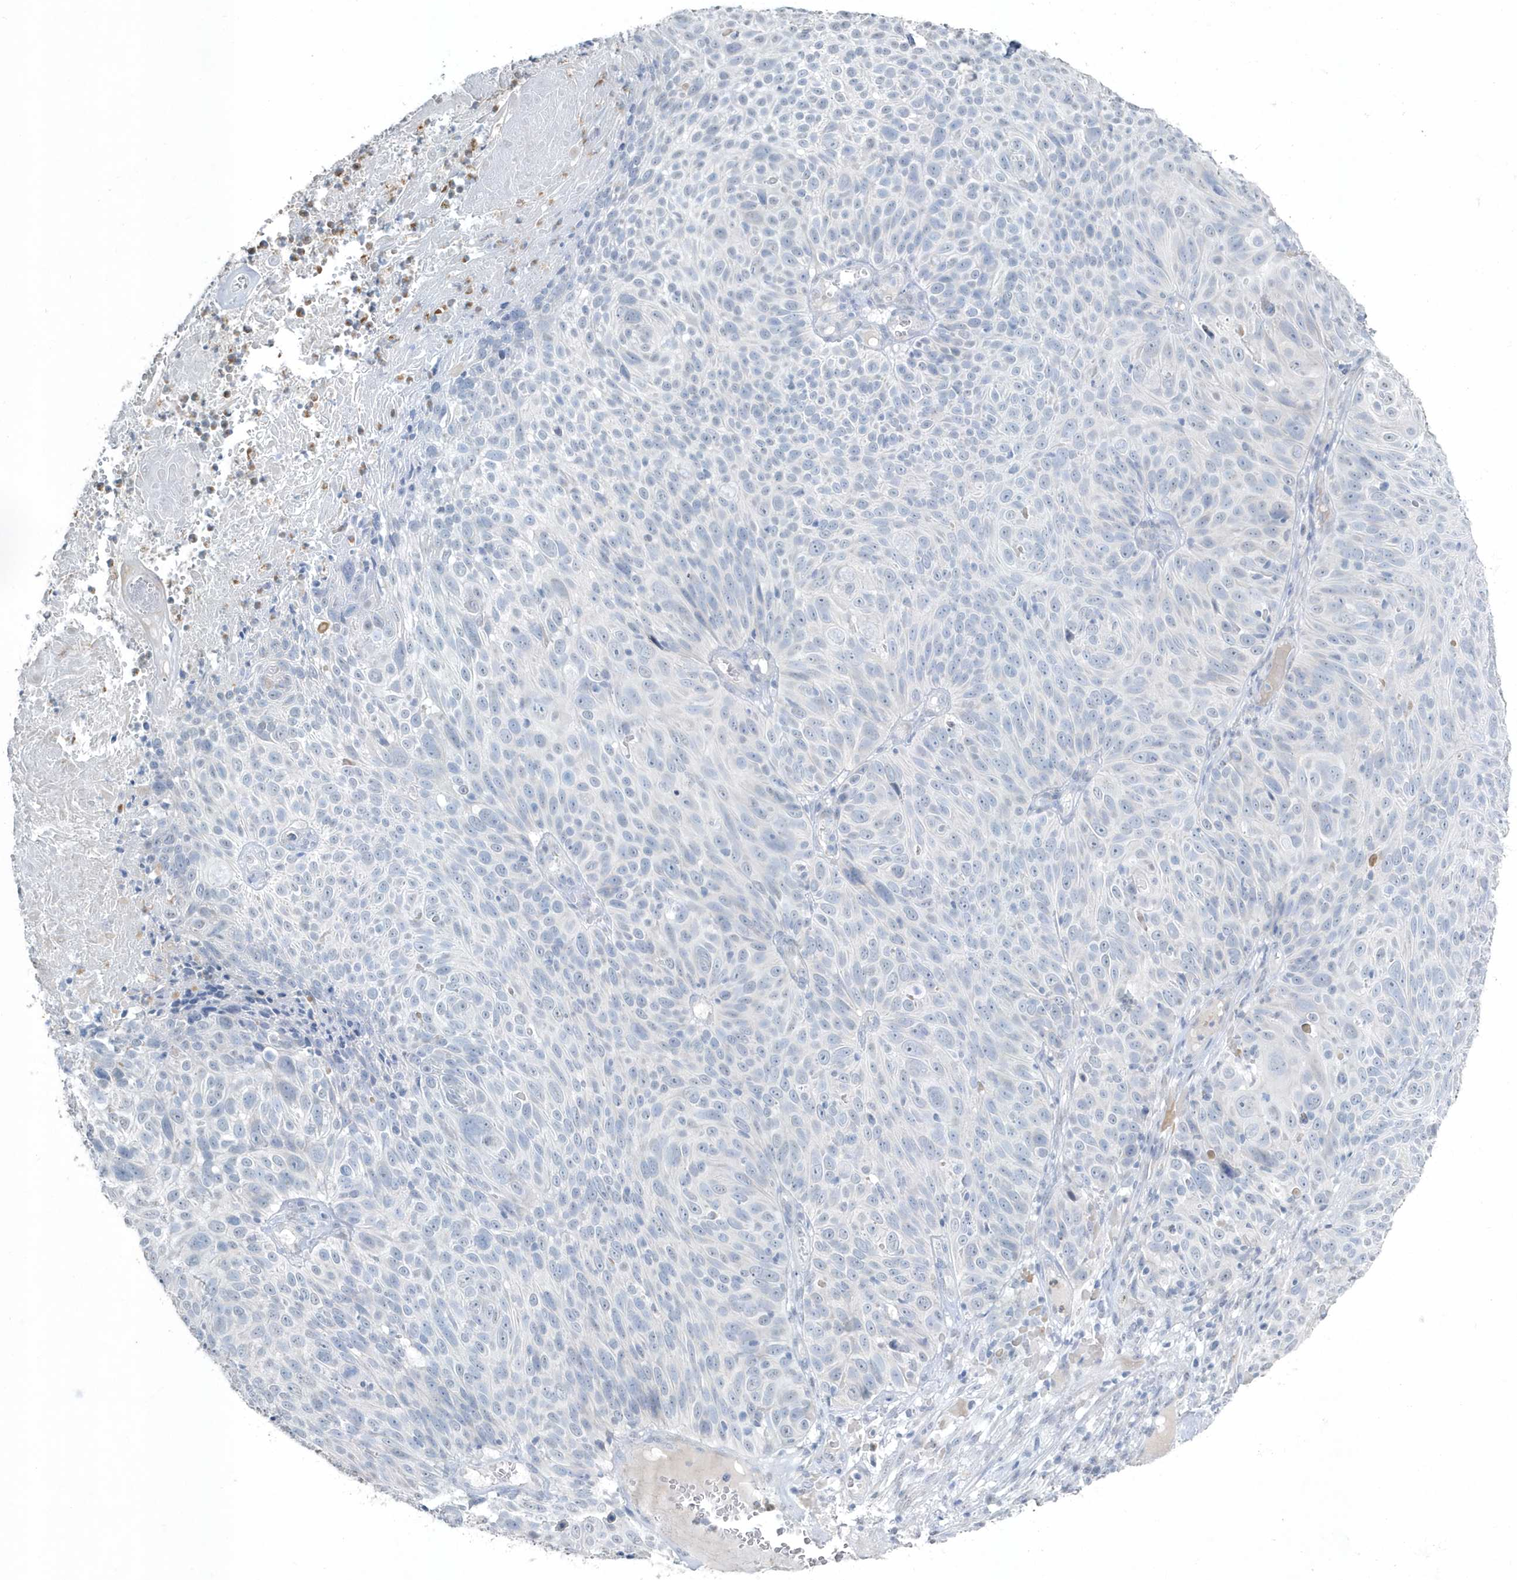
{"staining": {"intensity": "negative", "quantity": "none", "location": "none"}, "tissue": "cervical cancer", "cell_type": "Tumor cells", "image_type": "cancer", "snomed": [{"axis": "morphology", "description": "Squamous cell carcinoma, NOS"}, {"axis": "topography", "description": "Cervix"}], "caption": "Photomicrograph shows no significant protein positivity in tumor cells of squamous cell carcinoma (cervical).", "gene": "MYOT", "patient": {"sex": "female", "age": 74}}